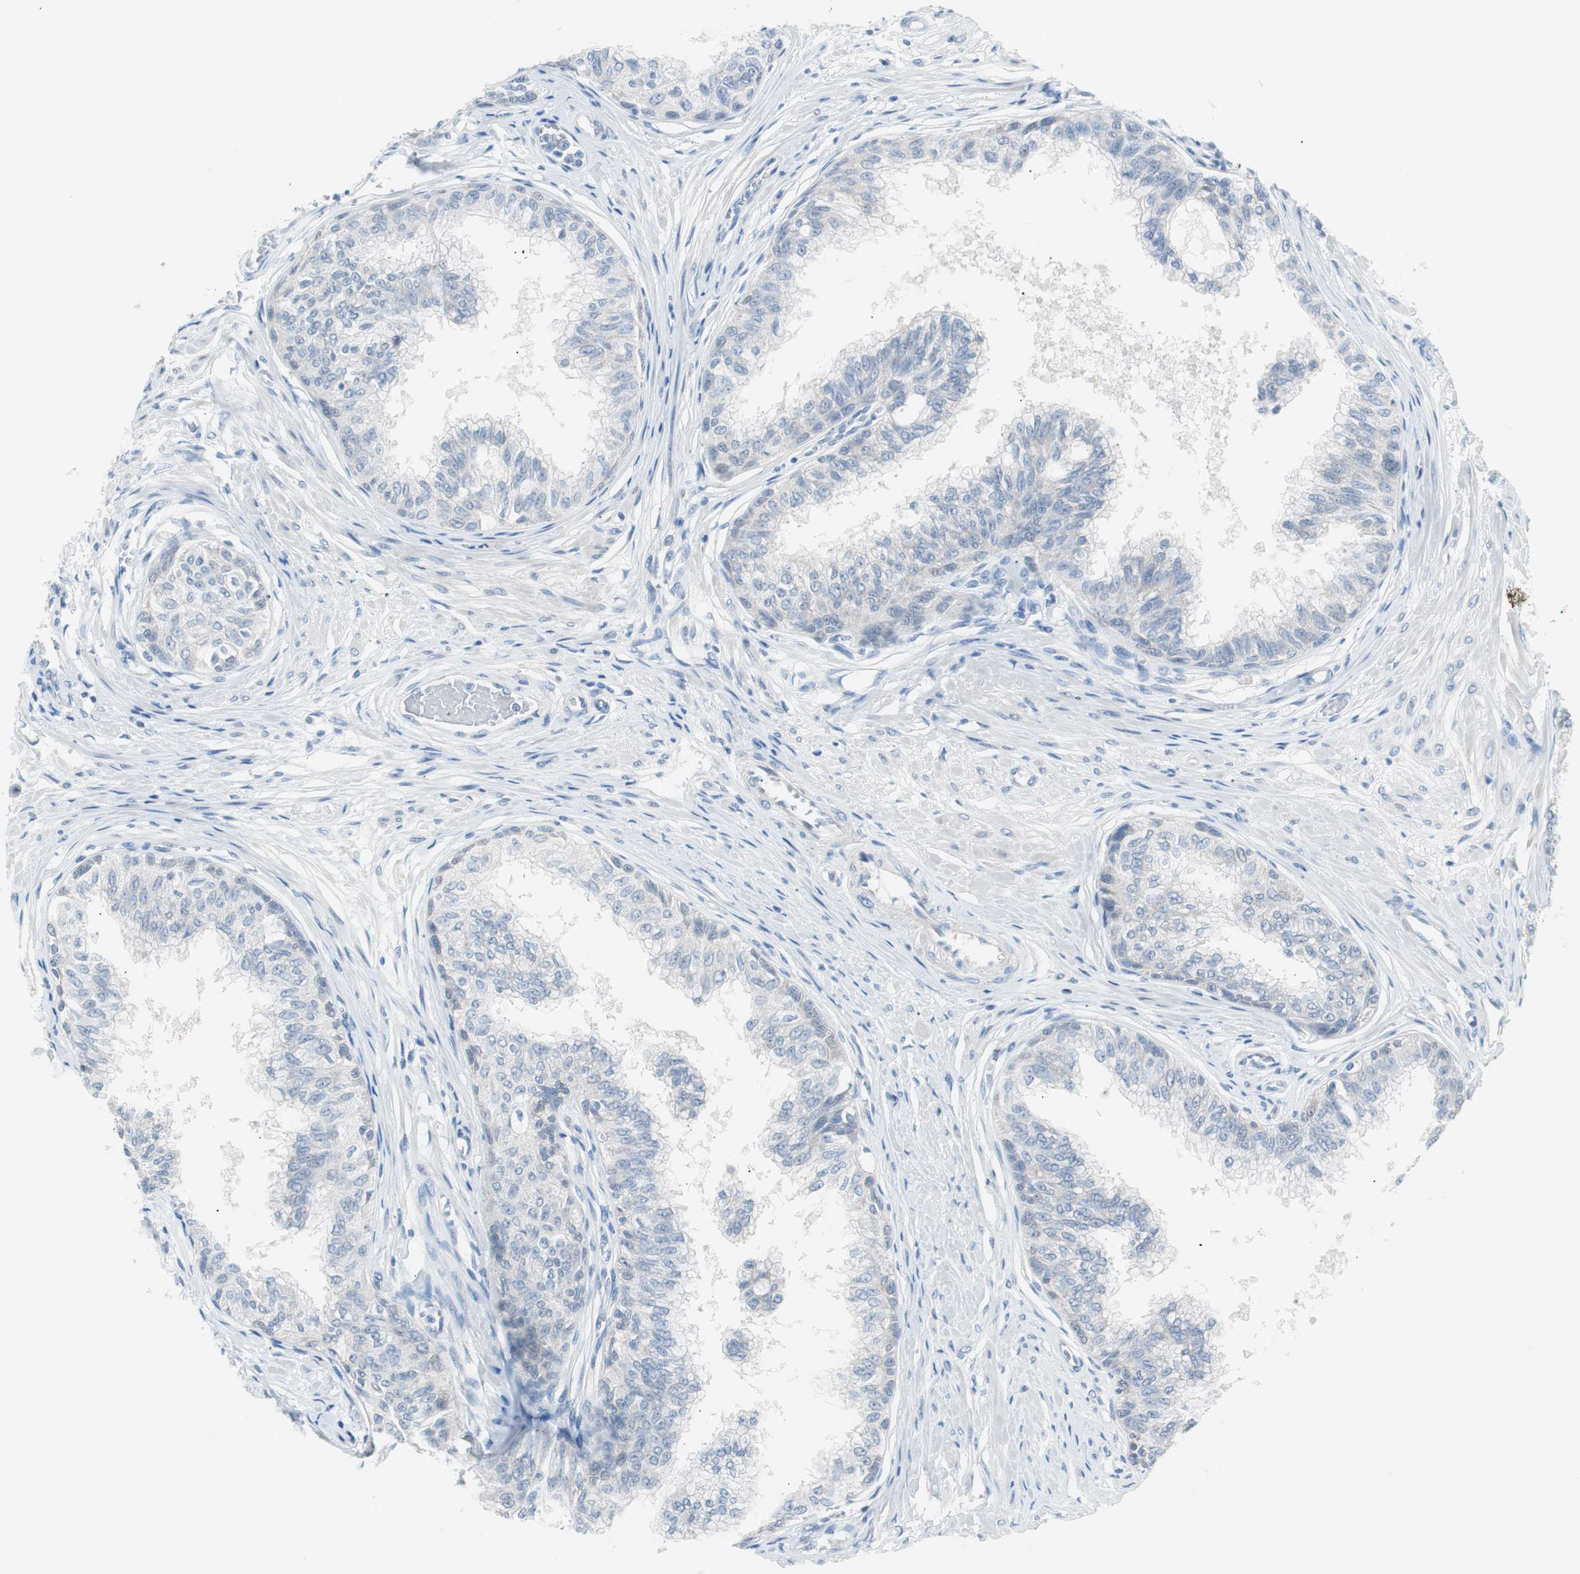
{"staining": {"intensity": "negative", "quantity": "none", "location": "none"}, "tissue": "prostate", "cell_type": "Glandular cells", "image_type": "normal", "snomed": [{"axis": "morphology", "description": "Normal tissue, NOS"}, {"axis": "topography", "description": "Prostate"}, {"axis": "topography", "description": "Seminal veicle"}], "caption": "Prostate stained for a protein using immunohistochemistry (IHC) exhibits no positivity glandular cells.", "gene": "VIL1", "patient": {"sex": "male", "age": 60}}